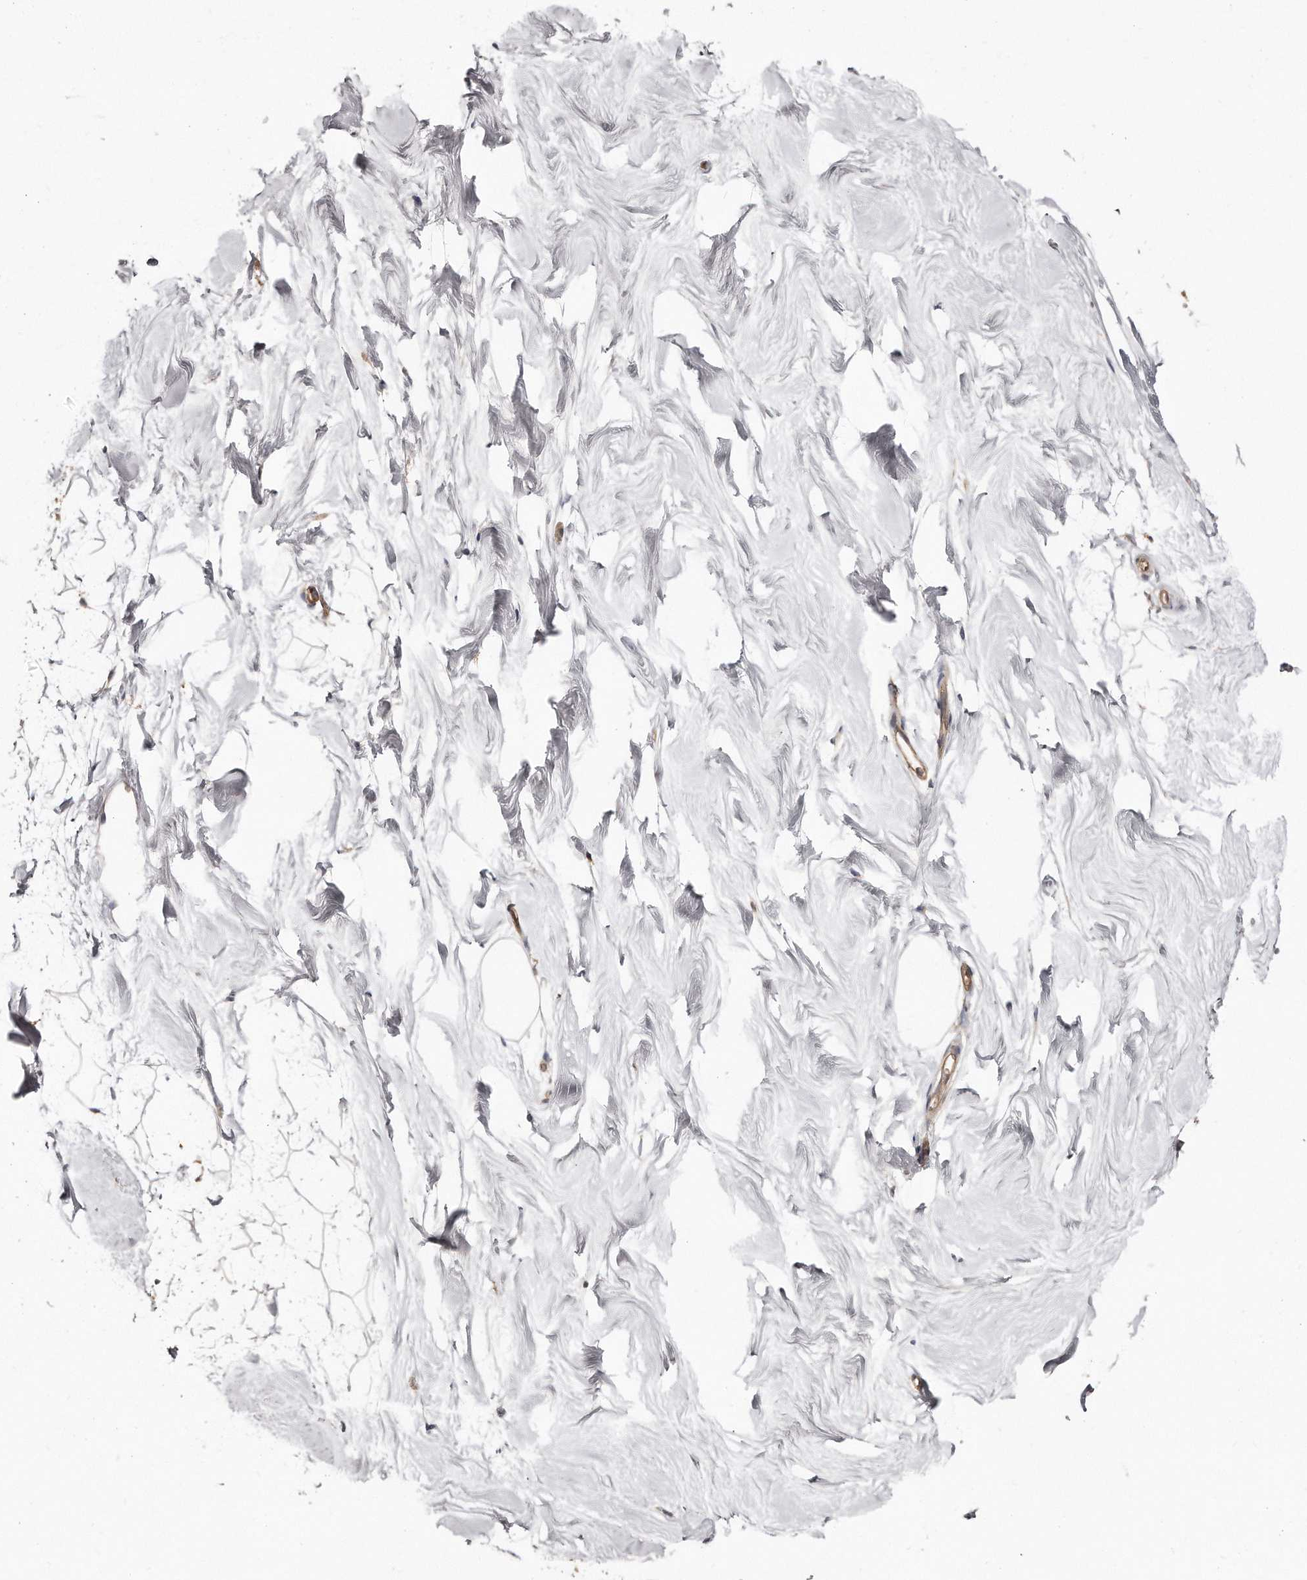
{"staining": {"intensity": "negative", "quantity": "none", "location": "none"}, "tissue": "breast", "cell_type": "Adipocytes", "image_type": "normal", "snomed": [{"axis": "morphology", "description": "Normal tissue, NOS"}, {"axis": "topography", "description": "Breast"}], "caption": "Immunohistochemistry image of normal breast: human breast stained with DAB exhibits no significant protein staining in adipocytes. Brightfield microscopy of IHC stained with DAB (brown) and hematoxylin (blue), captured at high magnification.", "gene": "CAP1", "patient": {"sex": "female", "age": 26}}